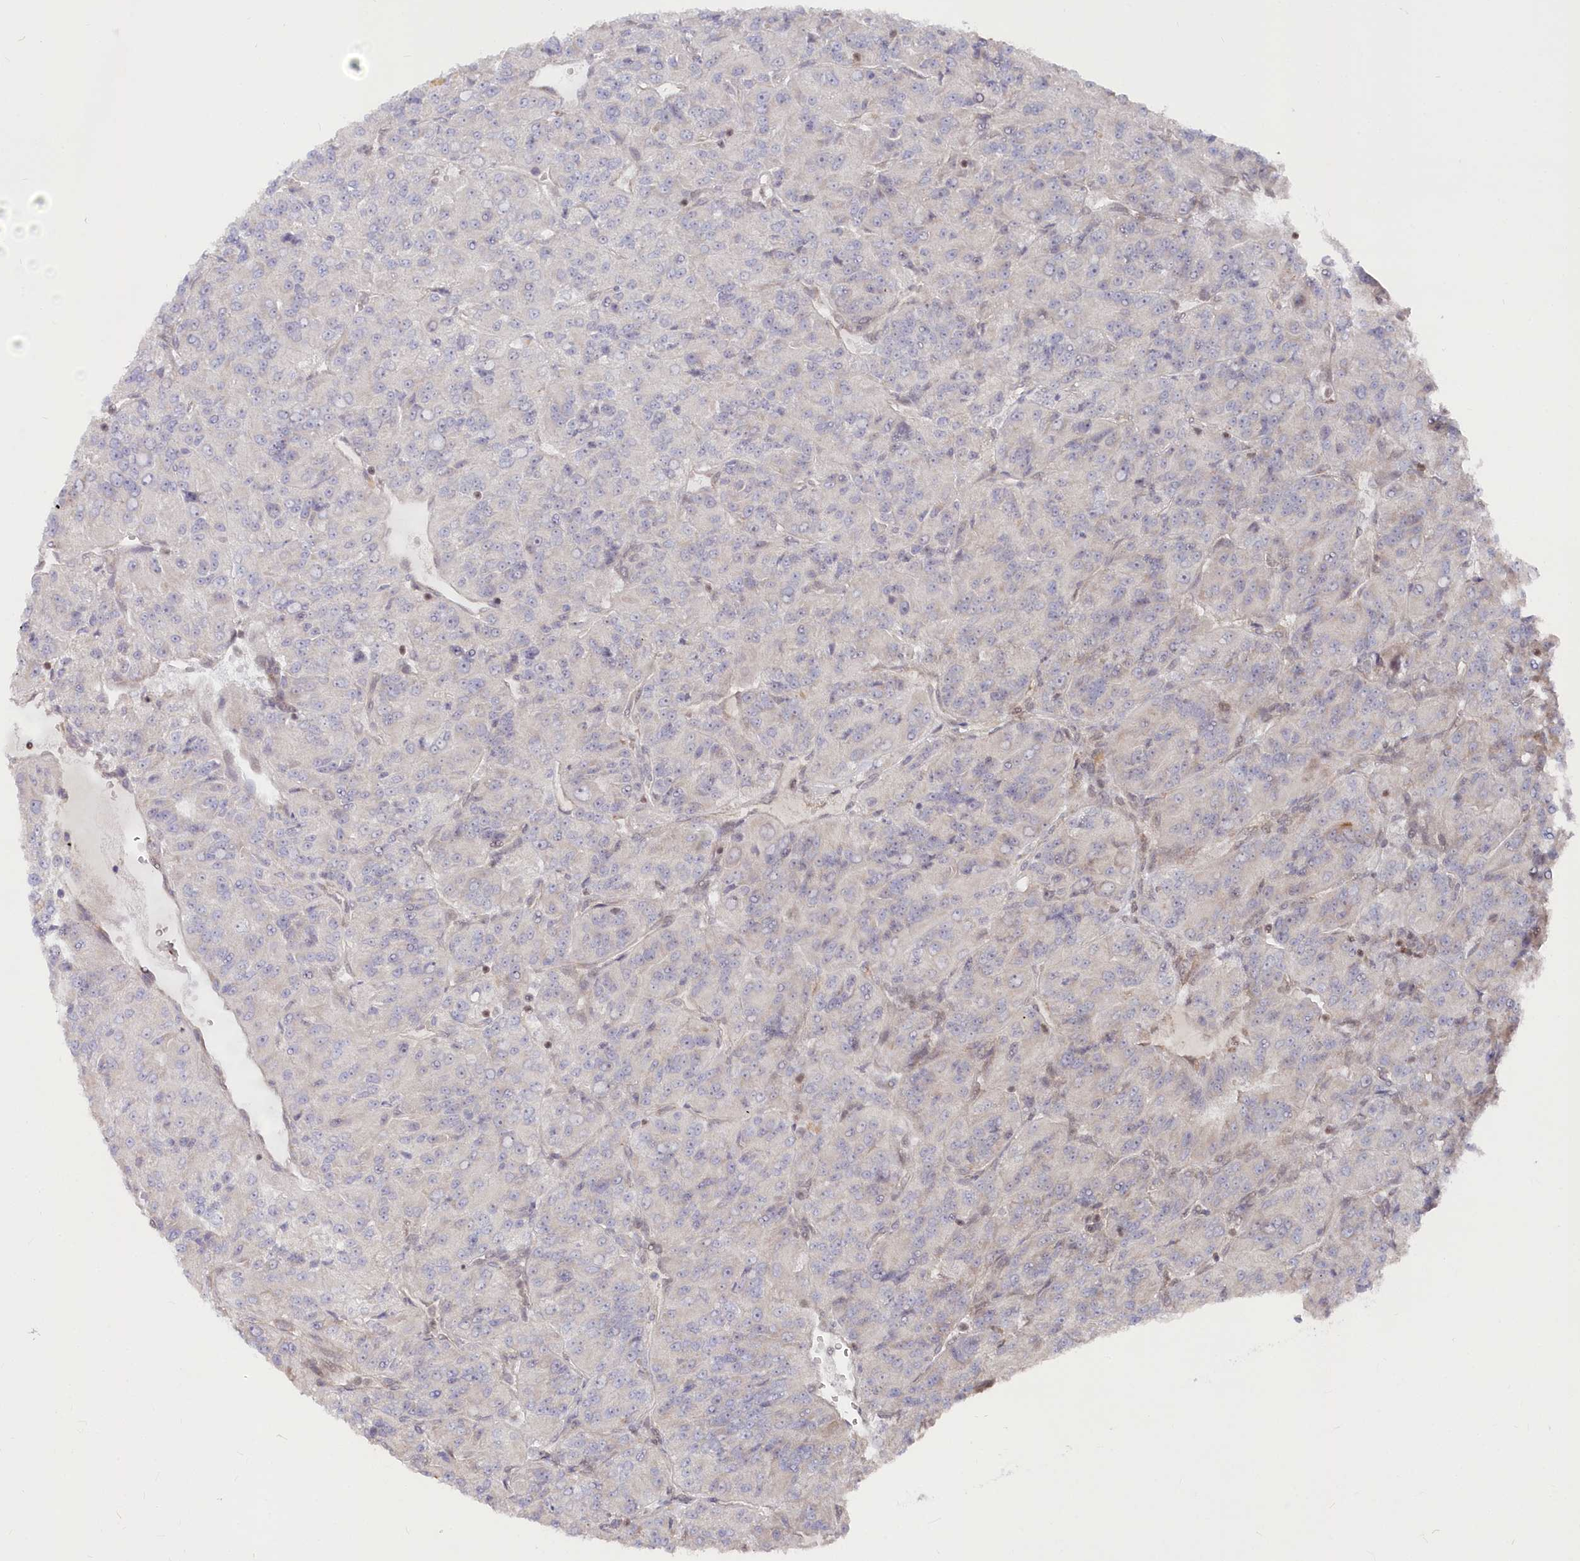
{"staining": {"intensity": "negative", "quantity": "none", "location": "none"}, "tissue": "renal cancer", "cell_type": "Tumor cells", "image_type": "cancer", "snomed": [{"axis": "morphology", "description": "Adenocarcinoma, NOS"}, {"axis": "topography", "description": "Kidney"}], "caption": "The photomicrograph demonstrates no staining of tumor cells in renal adenocarcinoma.", "gene": "CGGBP1", "patient": {"sex": "female", "age": 63}}